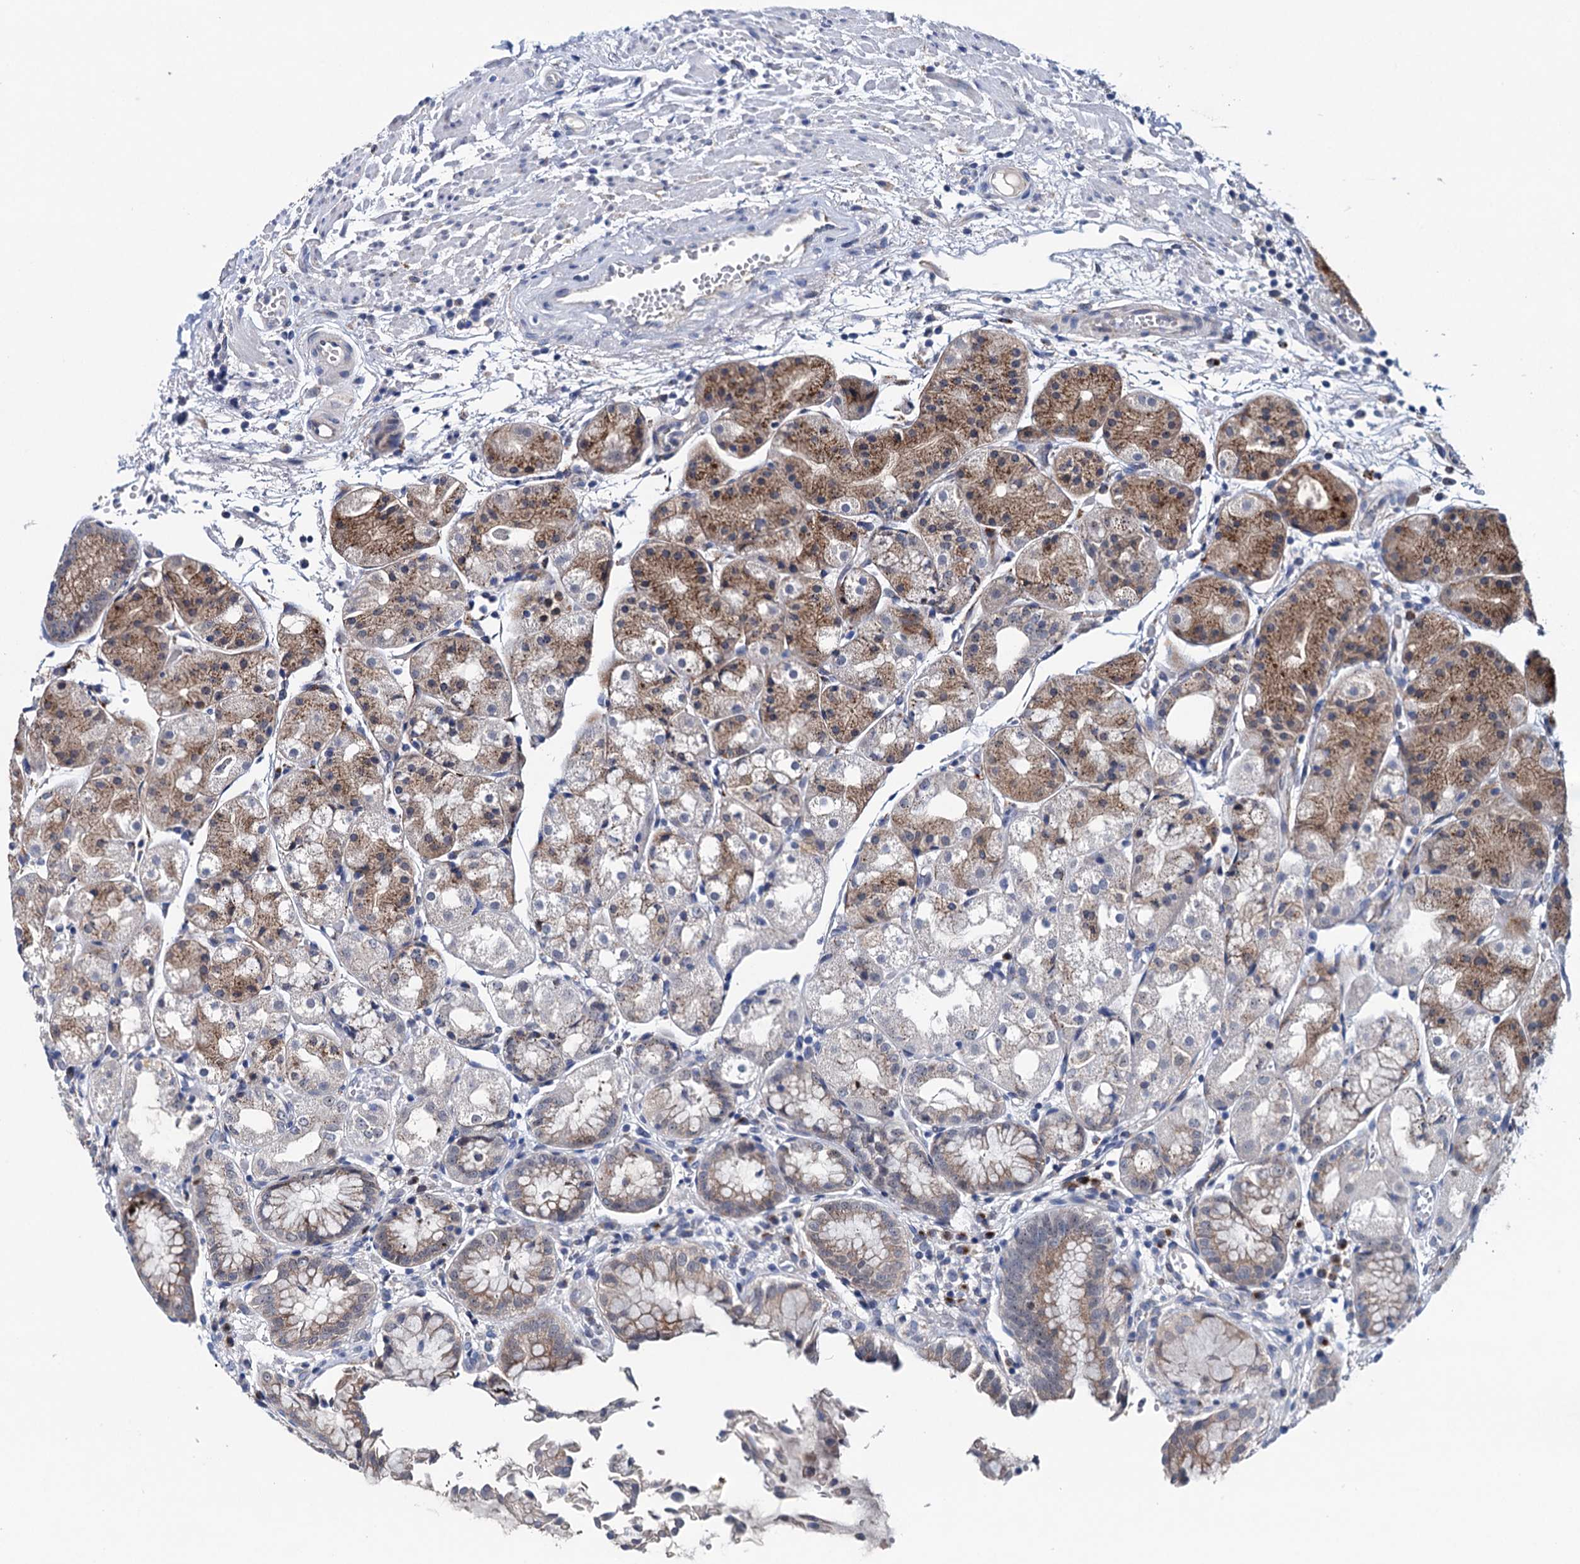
{"staining": {"intensity": "strong", "quantity": "25%-75%", "location": "cytoplasmic/membranous"}, "tissue": "stomach", "cell_type": "Glandular cells", "image_type": "normal", "snomed": [{"axis": "morphology", "description": "Normal tissue, NOS"}, {"axis": "topography", "description": "Stomach, upper"}], "caption": "Stomach stained with DAB immunohistochemistry (IHC) demonstrates high levels of strong cytoplasmic/membranous expression in about 25%-75% of glandular cells.", "gene": "EYA4", "patient": {"sex": "male", "age": 72}}